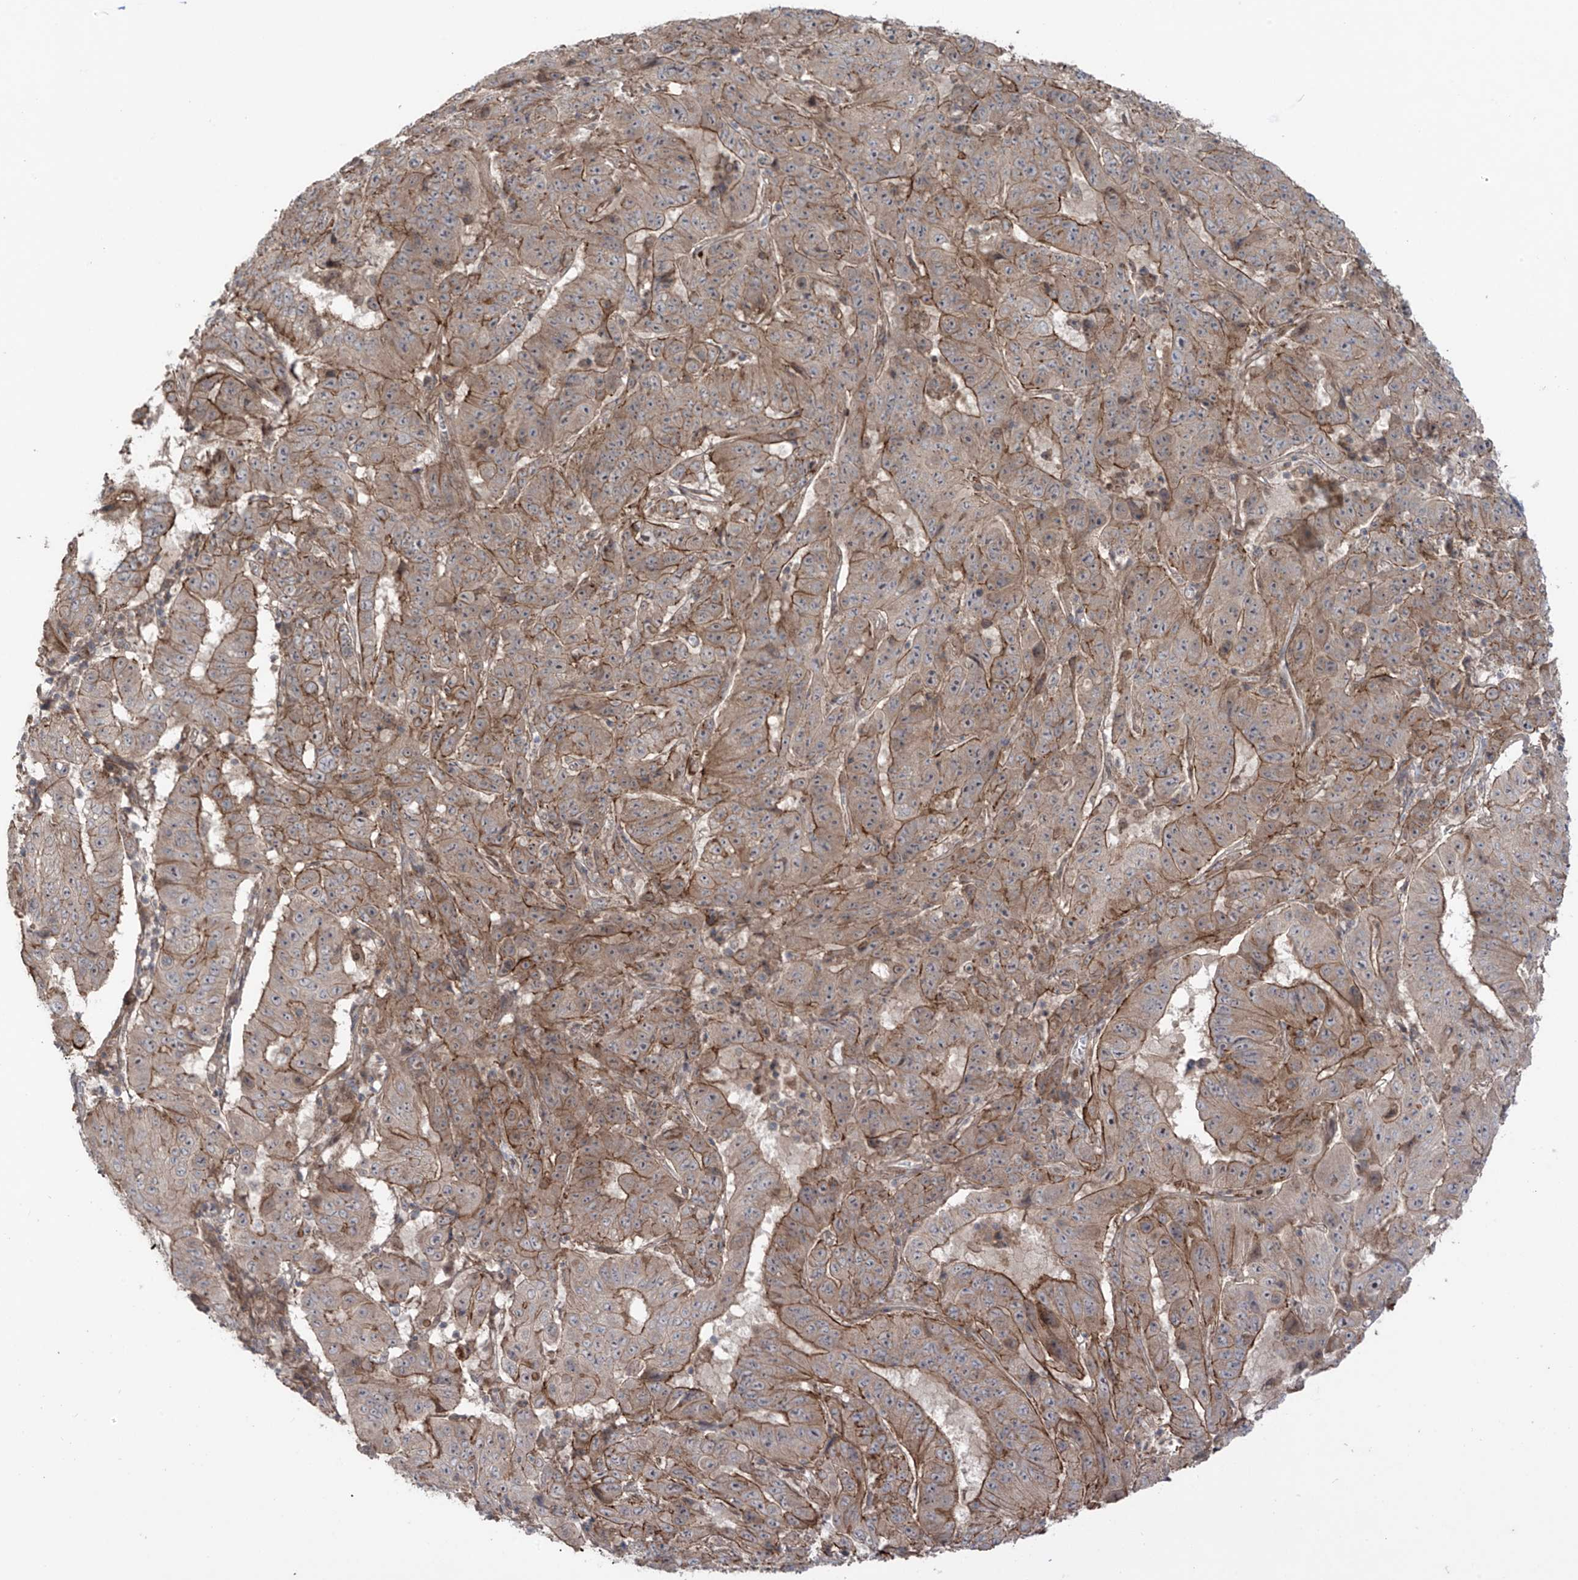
{"staining": {"intensity": "moderate", "quantity": ">75%", "location": "cytoplasmic/membranous"}, "tissue": "pancreatic cancer", "cell_type": "Tumor cells", "image_type": "cancer", "snomed": [{"axis": "morphology", "description": "Adenocarcinoma, NOS"}, {"axis": "topography", "description": "Pancreas"}], "caption": "Immunohistochemistry (IHC) (DAB) staining of pancreatic cancer (adenocarcinoma) demonstrates moderate cytoplasmic/membranous protein expression in about >75% of tumor cells.", "gene": "LRRC74A", "patient": {"sex": "male", "age": 63}}